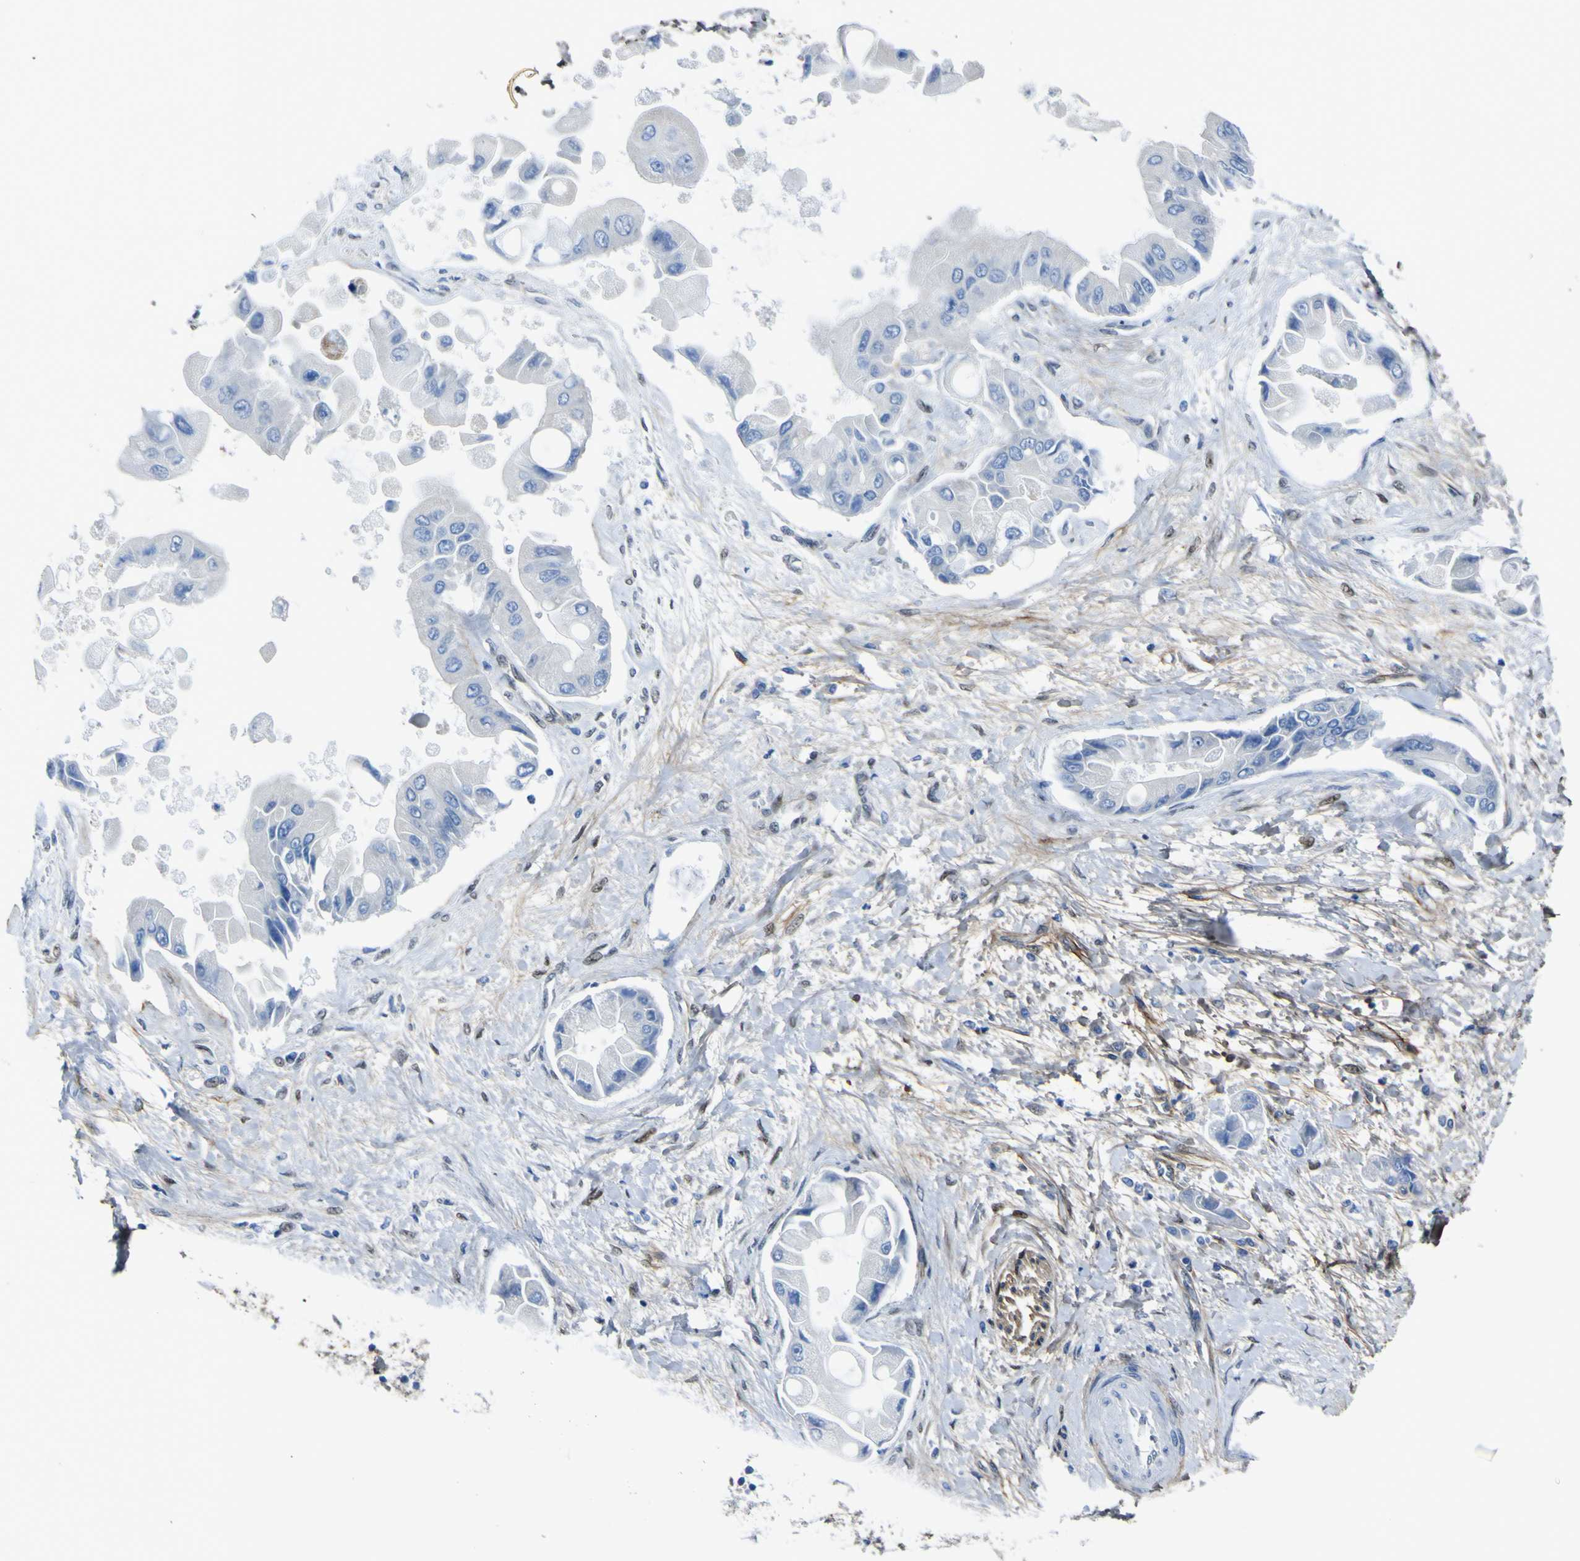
{"staining": {"intensity": "negative", "quantity": "none", "location": "none"}, "tissue": "liver cancer", "cell_type": "Tumor cells", "image_type": "cancer", "snomed": [{"axis": "morphology", "description": "Cholangiocarcinoma"}, {"axis": "topography", "description": "Liver"}], "caption": "IHC of liver cholangiocarcinoma exhibits no expression in tumor cells.", "gene": "LRRN1", "patient": {"sex": "male", "age": 50}}